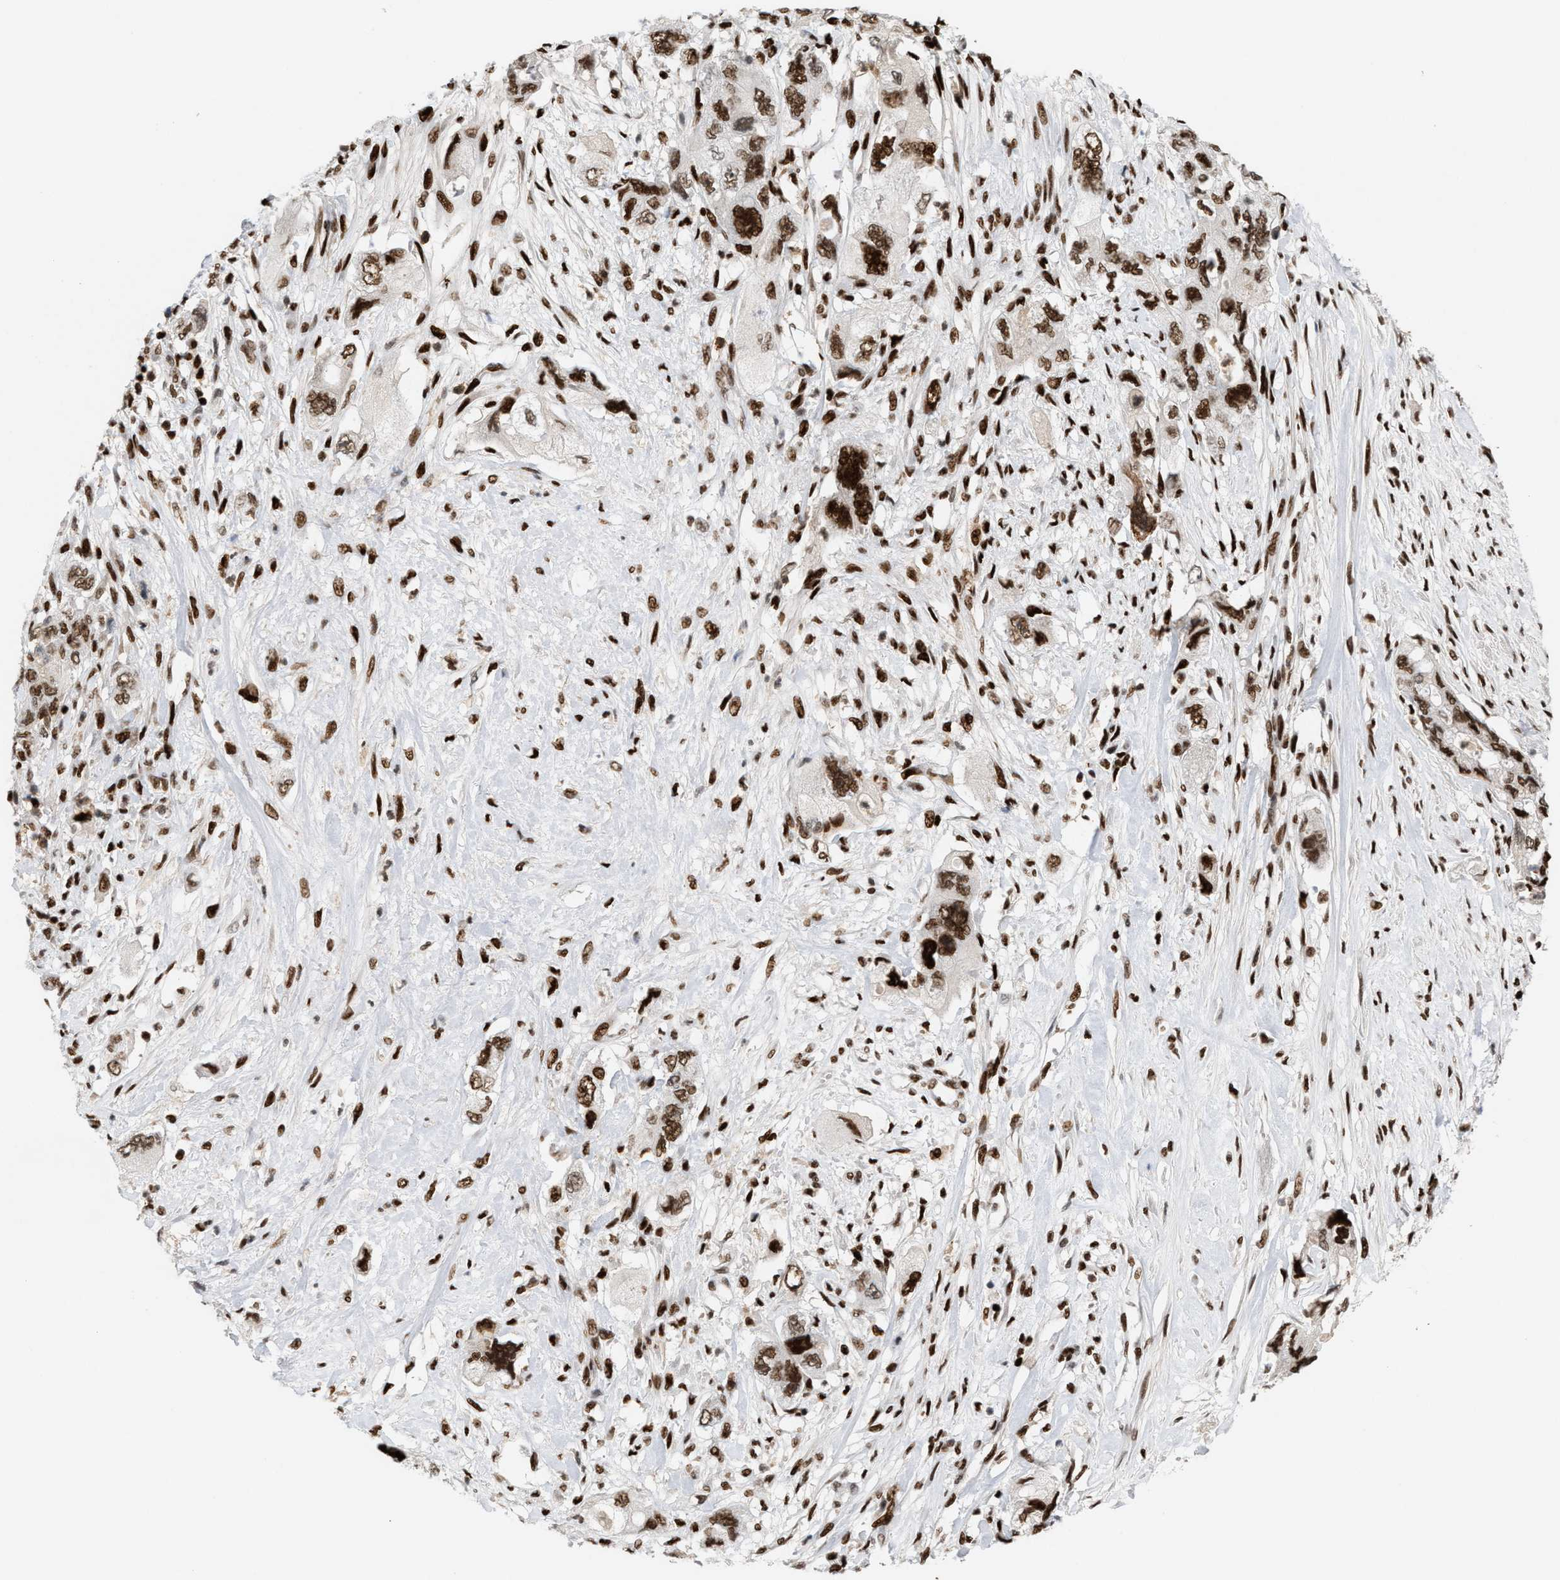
{"staining": {"intensity": "strong", "quantity": ">75%", "location": "nuclear"}, "tissue": "pancreatic cancer", "cell_type": "Tumor cells", "image_type": "cancer", "snomed": [{"axis": "morphology", "description": "Adenocarcinoma, NOS"}, {"axis": "topography", "description": "Pancreas"}], "caption": "This image shows IHC staining of pancreatic cancer, with high strong nuclear expression in approximately >75% of tumor cells.", "gene": "RNASEK-C17orf49", "patient": {"sex": "female", "age": 73}}